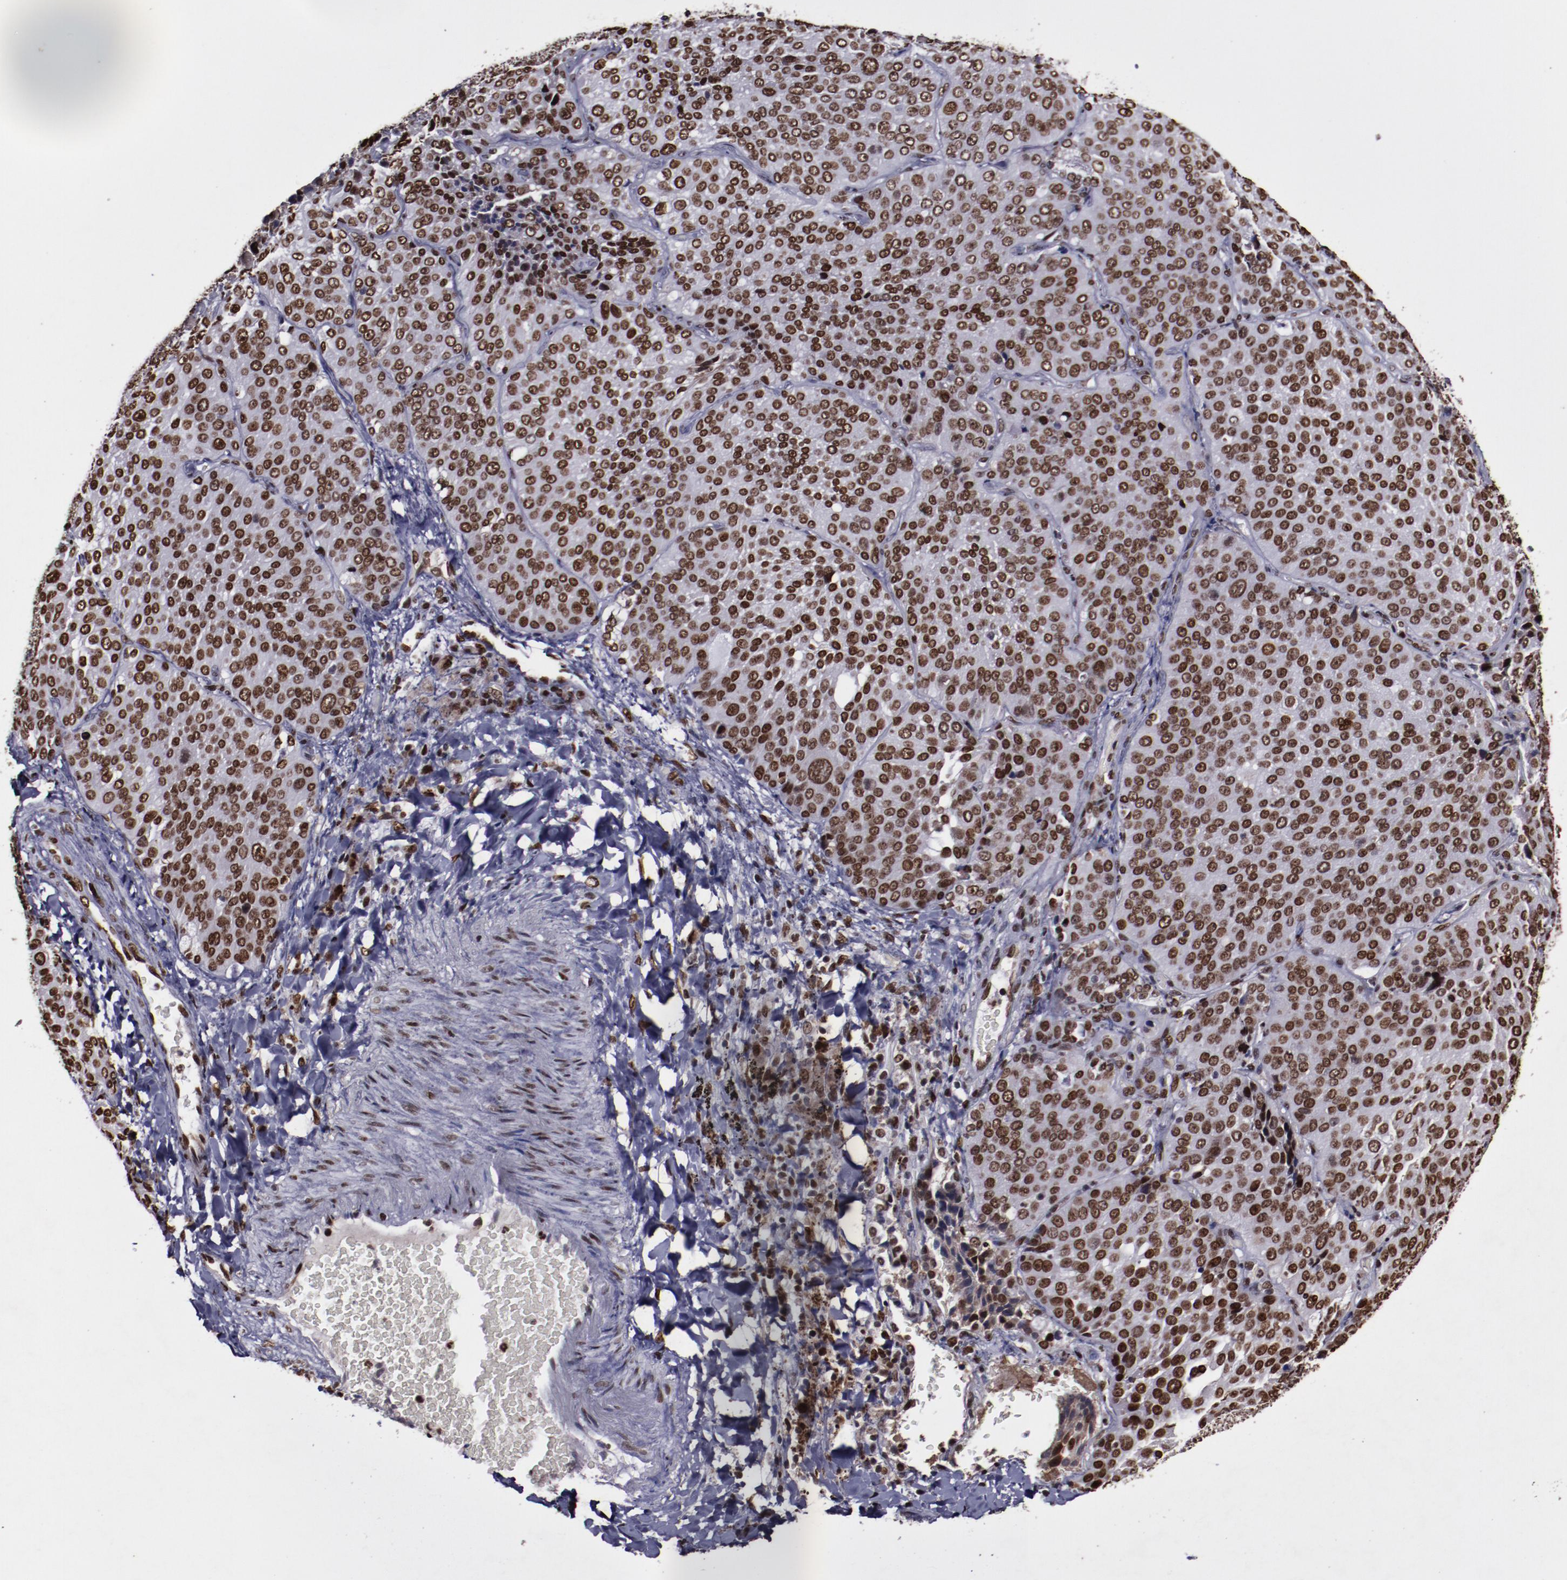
{"staining": {"intensity": "moderate", "quantity": ">75%", "location": "nuclear"}, "tissue": "lung cancer", "cell_type": "Tumor cells", "image_type": "cancer", "snomed": [{"axis": "morphology", "description": "Squamous cell carcinoma, NOS"}, {"axis": "topography", "description": "Lung"}], "caption": "Protein positivity by immunohistochemistry demonstrates moderate nuclear expression in about >75% of tumor cells in lung cancer.", "gene": "APEX1", "patient": {"sex": "male", "age": 54}}